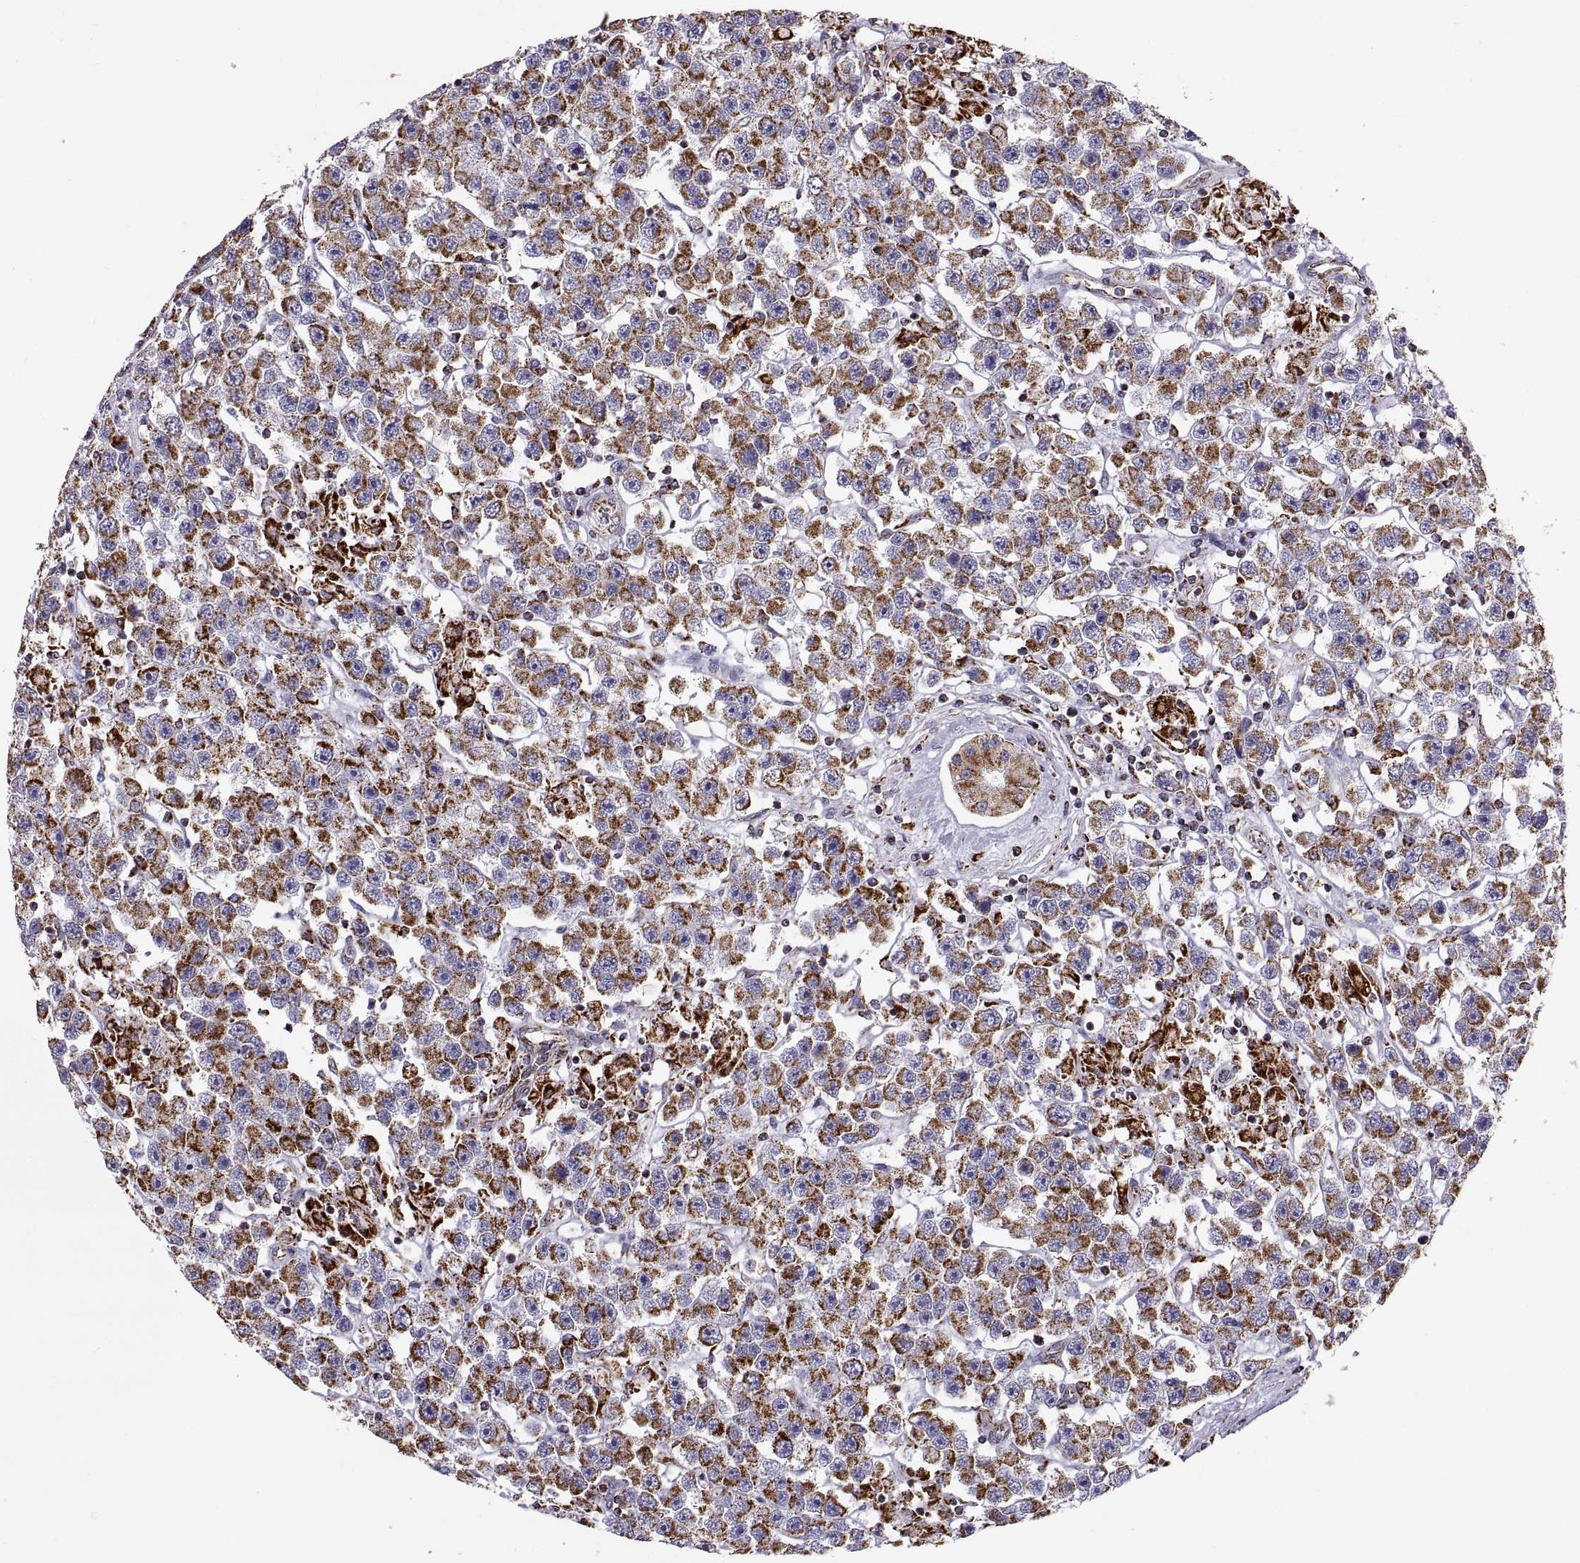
{"staining": {"intensity": "strong", "quantity": "25%-75%", "location": "cytoplasmic/membranous"}, "tissue": "testis cancer", "cell_type": "Tumor cells", "image_type": "cancer", "snomed": [{"axis": "morphology", "description": "Seminoma, NOS"}, {"axis": "topography", "description": "Testis"}], "caption": "Strong cytoplasmic/membranous protein staining is seen in about 25%-75% of tumor cells in testis seminoma.", "gene": "ARSD", "patient": {"sex": "male", "age": 45}}